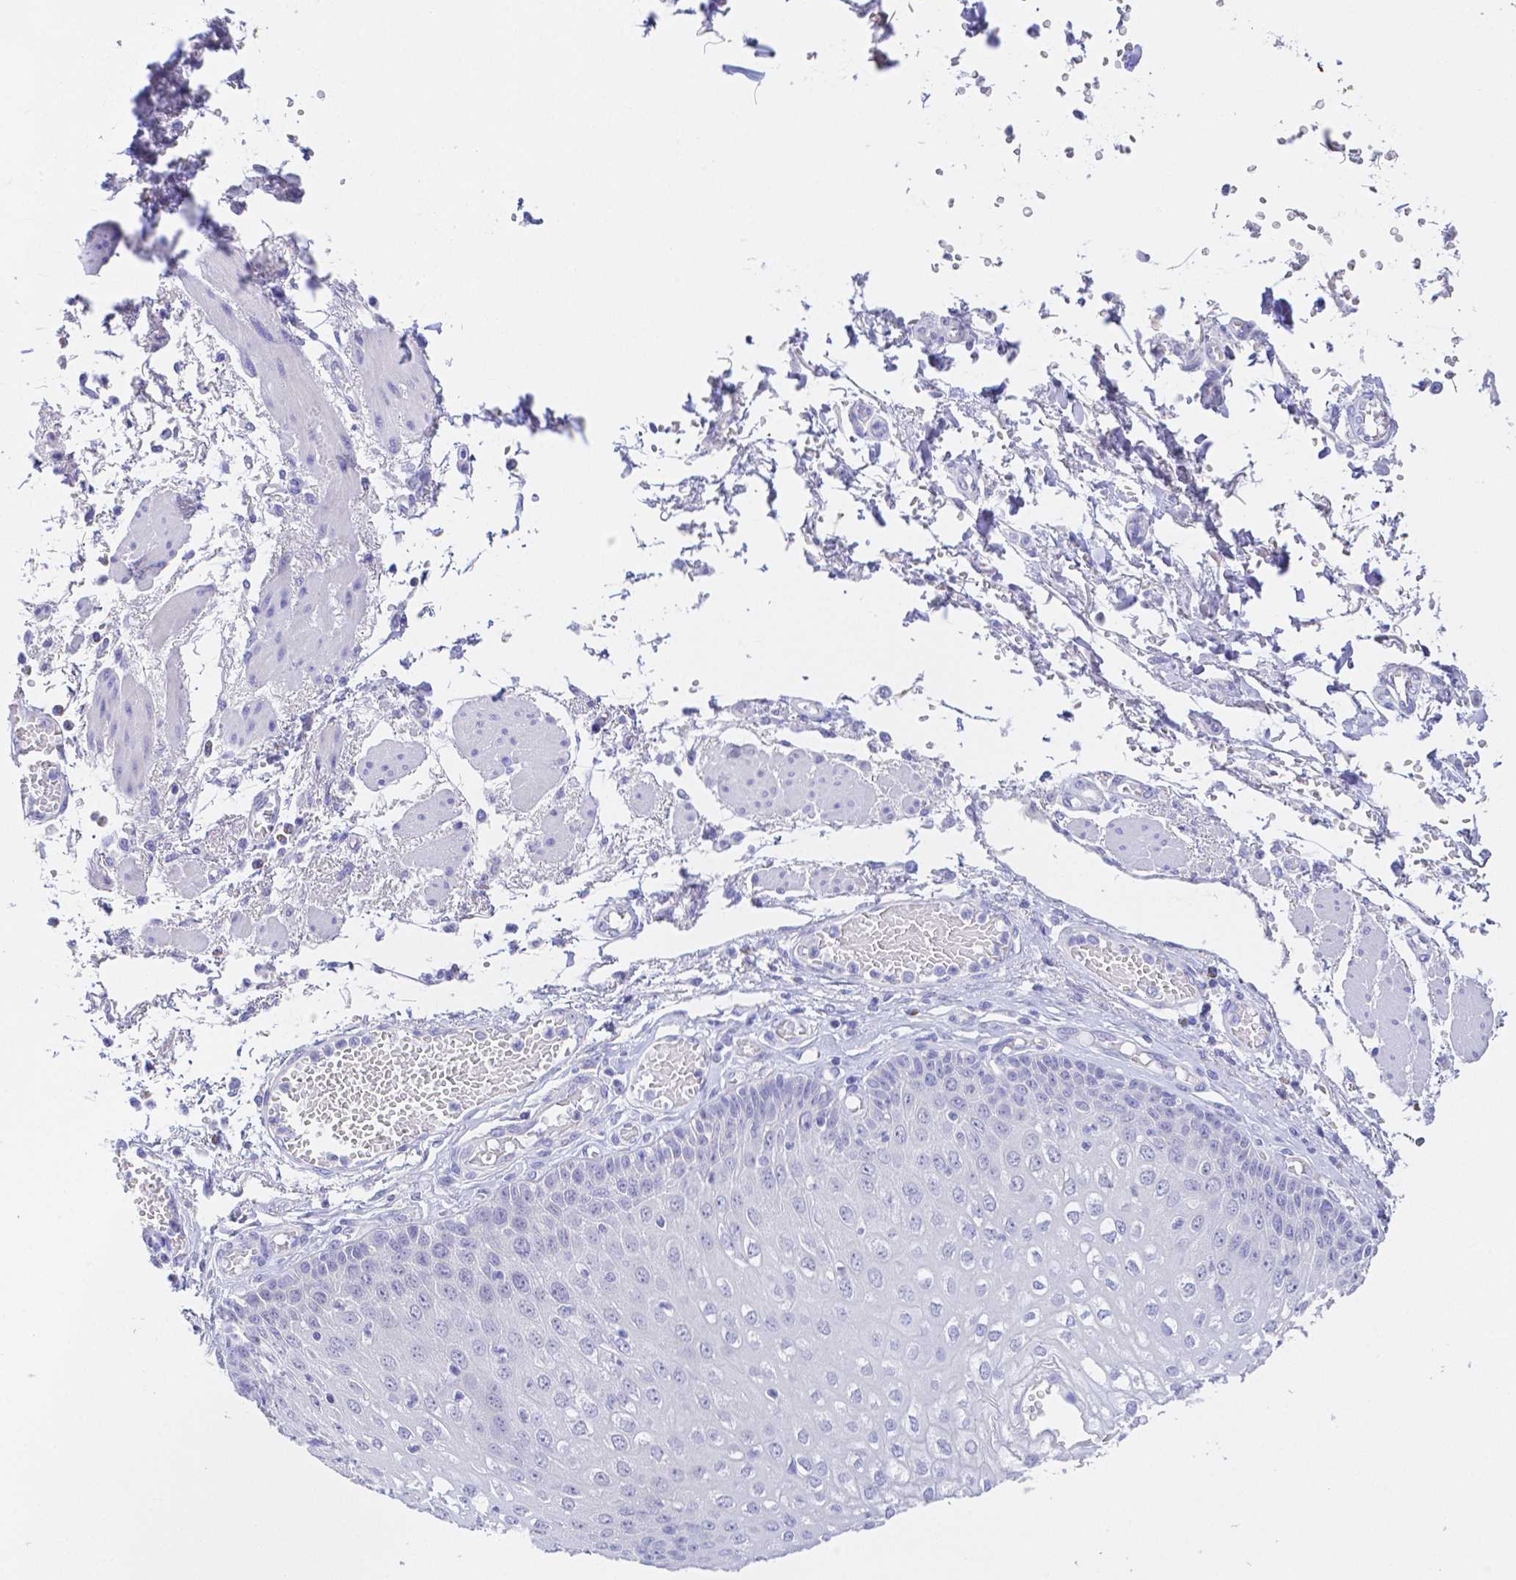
{"staining": {"intensity": "negative", "quantity": "none", "location": "none"}, "tissue": "esophagus", "cell_type": "Squamous epithelial cells", "image_type": "normal", "snomed": [{"axis": "morphology", "description": "Normal tissue, NOS"}, {"axis": "morphology", "description": "Adenocarcinoma, NOS"}, {"axis": "topography", "description": "Esophagus"}], "caption": "Protein analysis of normal esophagus reveals no significant positivity in squamous epithelial cells. (DAB IHC with hematoxylin counter stain).", "gene": "ZG16B", "patient": {"sex": "male", "age": 81}}